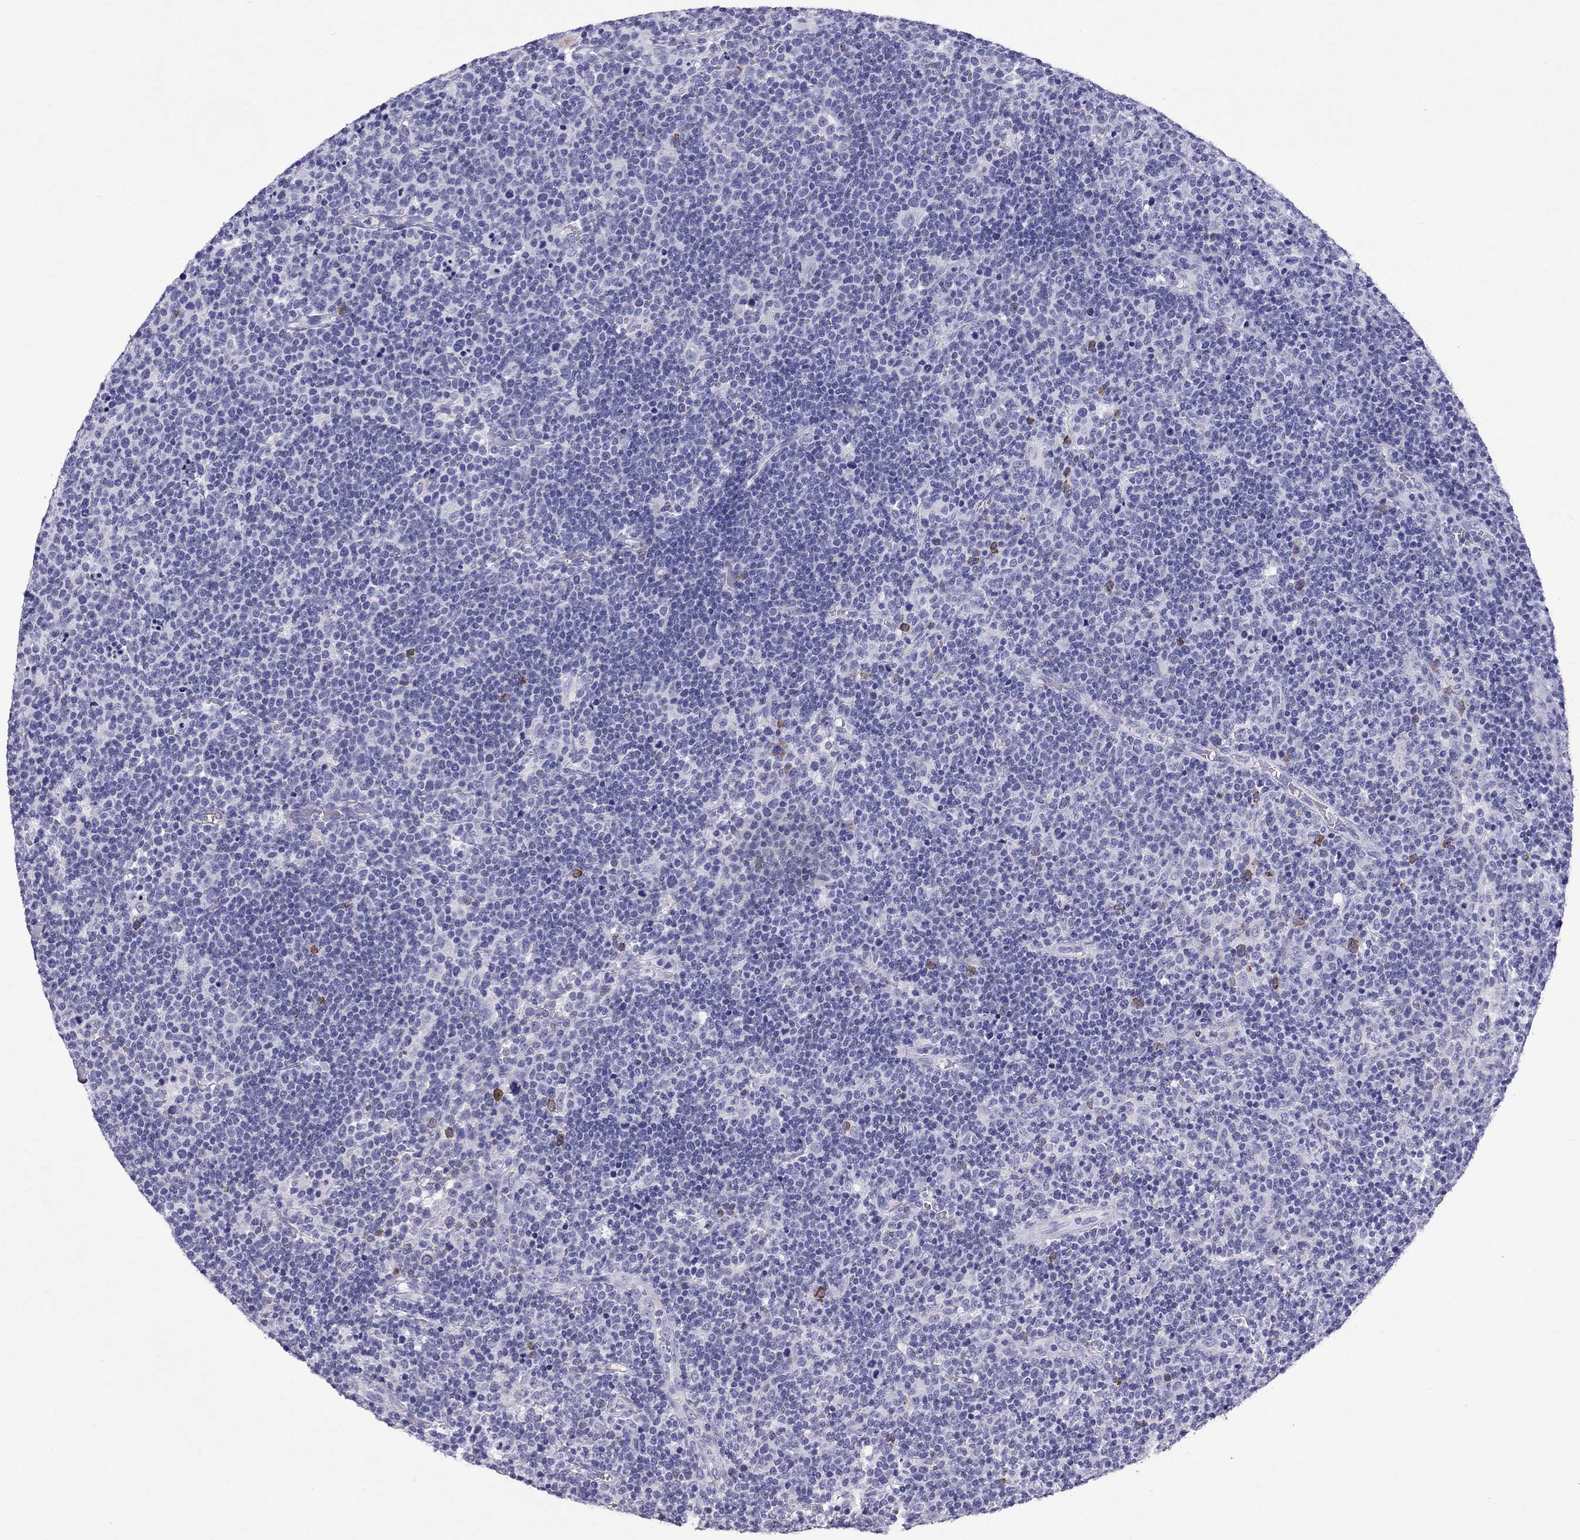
{"staining": {"intensity": "negative", "quantity": "none", "location": "none"}, "tissue": "lymphoma", "cell_type": "Tumor cells", "image_type": "cancer", "snomed": [{"axis": "morphology", "description": "Malignant lymphoma, non-Hodgkin's type, High grade"}, {"axis": "topography", "description": "Lymph node"}], "caption": "Lymphoma stained for a protein using immunohistochemistry reveals no staining tumor cells.", "gene": "SCART1", "patient": {"sex": "male", "age": 61}}